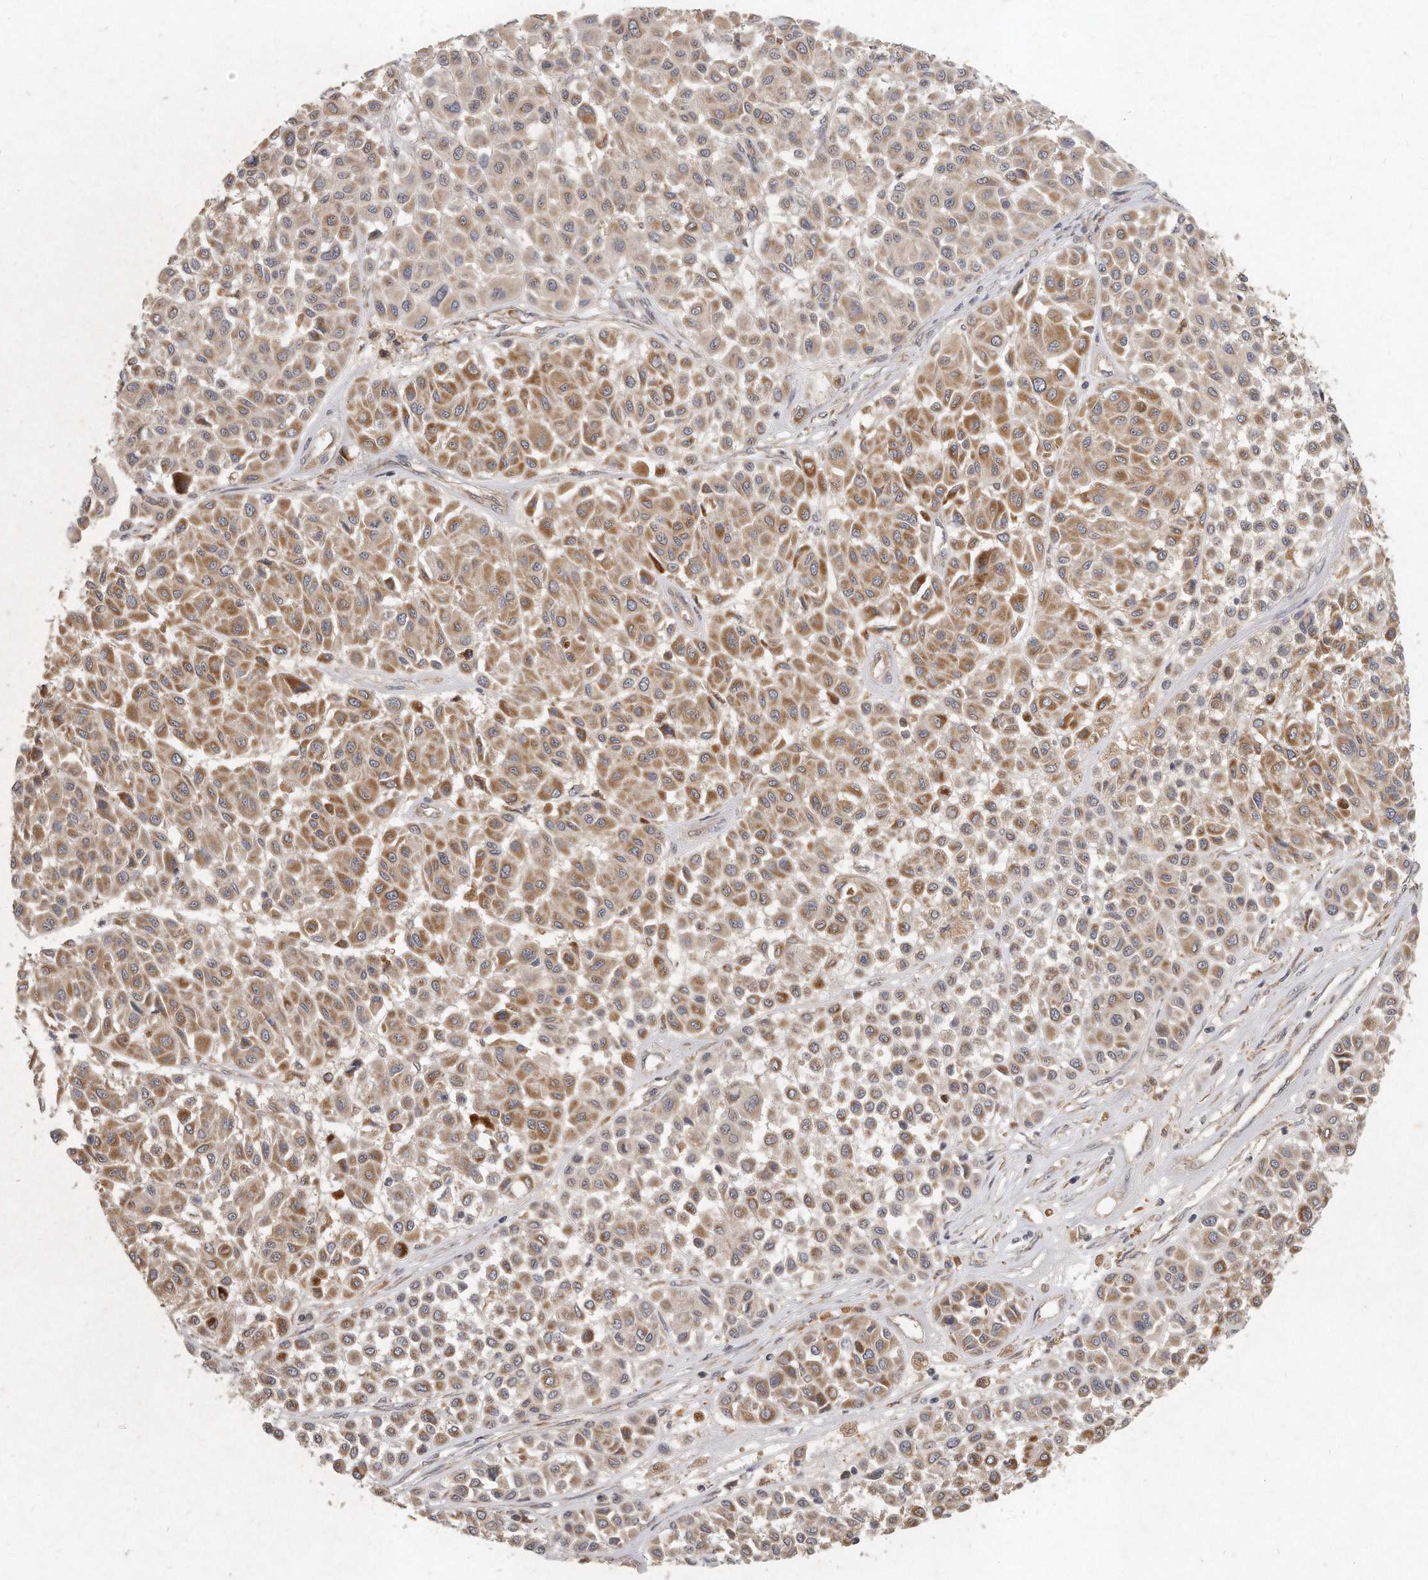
{"staining": {"intensity": "moderate", "quantity": ">75%", "location": "cytoplasmic/membranous"}, "tissue": "melanoma", "cell_type": "Tumor cells", "image_type": "cancer", "snomed": [{"axis": "morphology", "description": "Malignant melanoma, Metastatic site"}, {"axis": "topography", "description": "Soft tissue"}], "caption": "A medium amount of moderate cytoplasmic/membranous staining is seen in approximately >75% of tumor cells in malignant melanoma (metastatic site) tissue. (DAB IHC with brightfield microscopy, high magnification).", "gene": "LGALS8", "patient": {"sex": "male", "age": 41}}